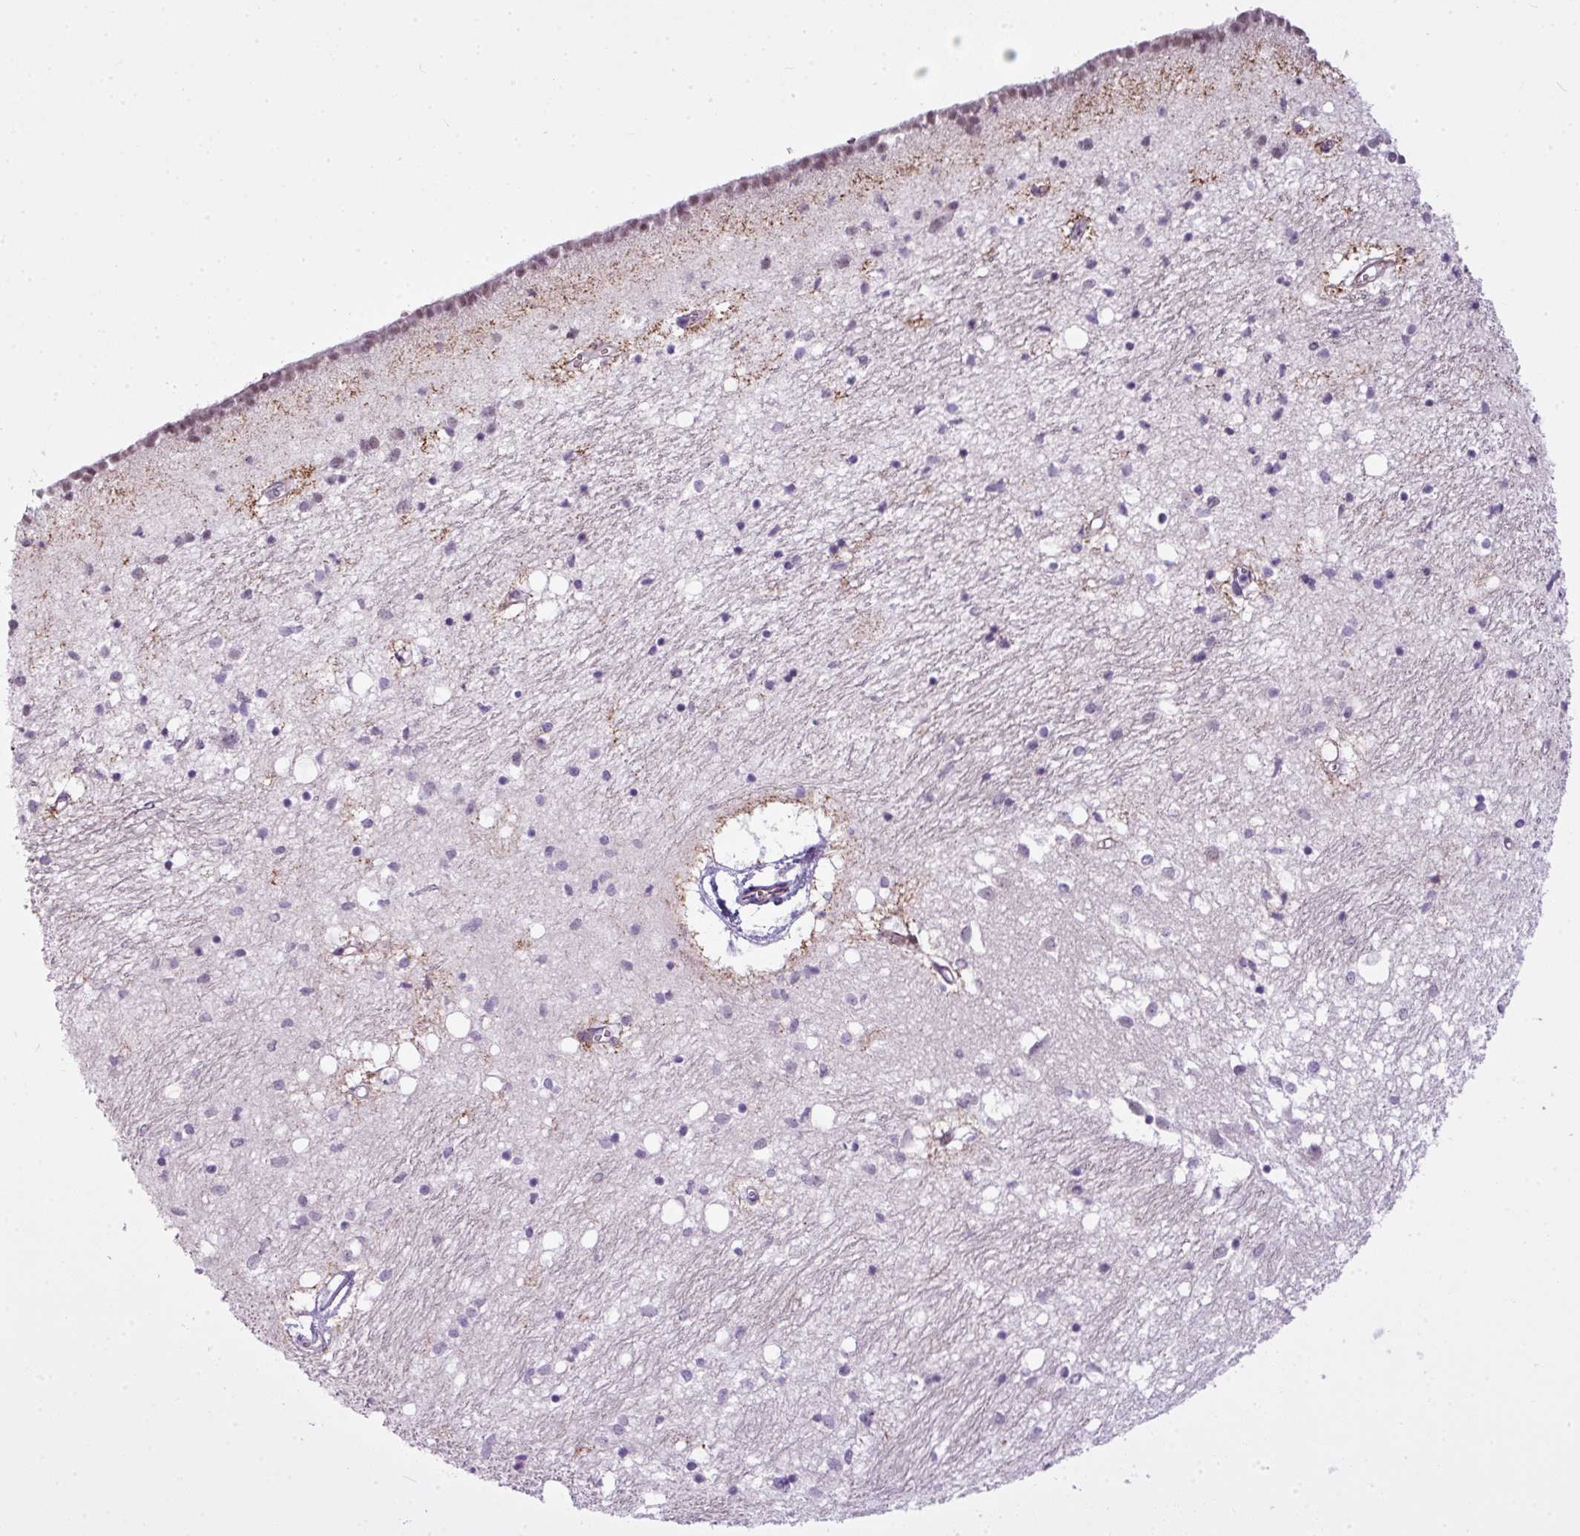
{"staining": {"intensity": "negative", "quantity": "none", "location": "none"}, "tissue": "caudate", "cell_type": "Glial cells", "image_type": "normal", "snomed": [{"axis": "morphology", "description": "Normal tissue, NOS"}, {"axis": "topography", "description": "Lateral ventricle wall"}], "caption": "An IHC image of benign caudate is shown. There is no staining in glial cells of caudate. (Brightfield microscopy of DAB (3,3'-diaminobenzidine) immunohistochemistry (IHC) at high magnification).", "gene": "ZNF688", "patient": {"sex": "male", "age": 70}}